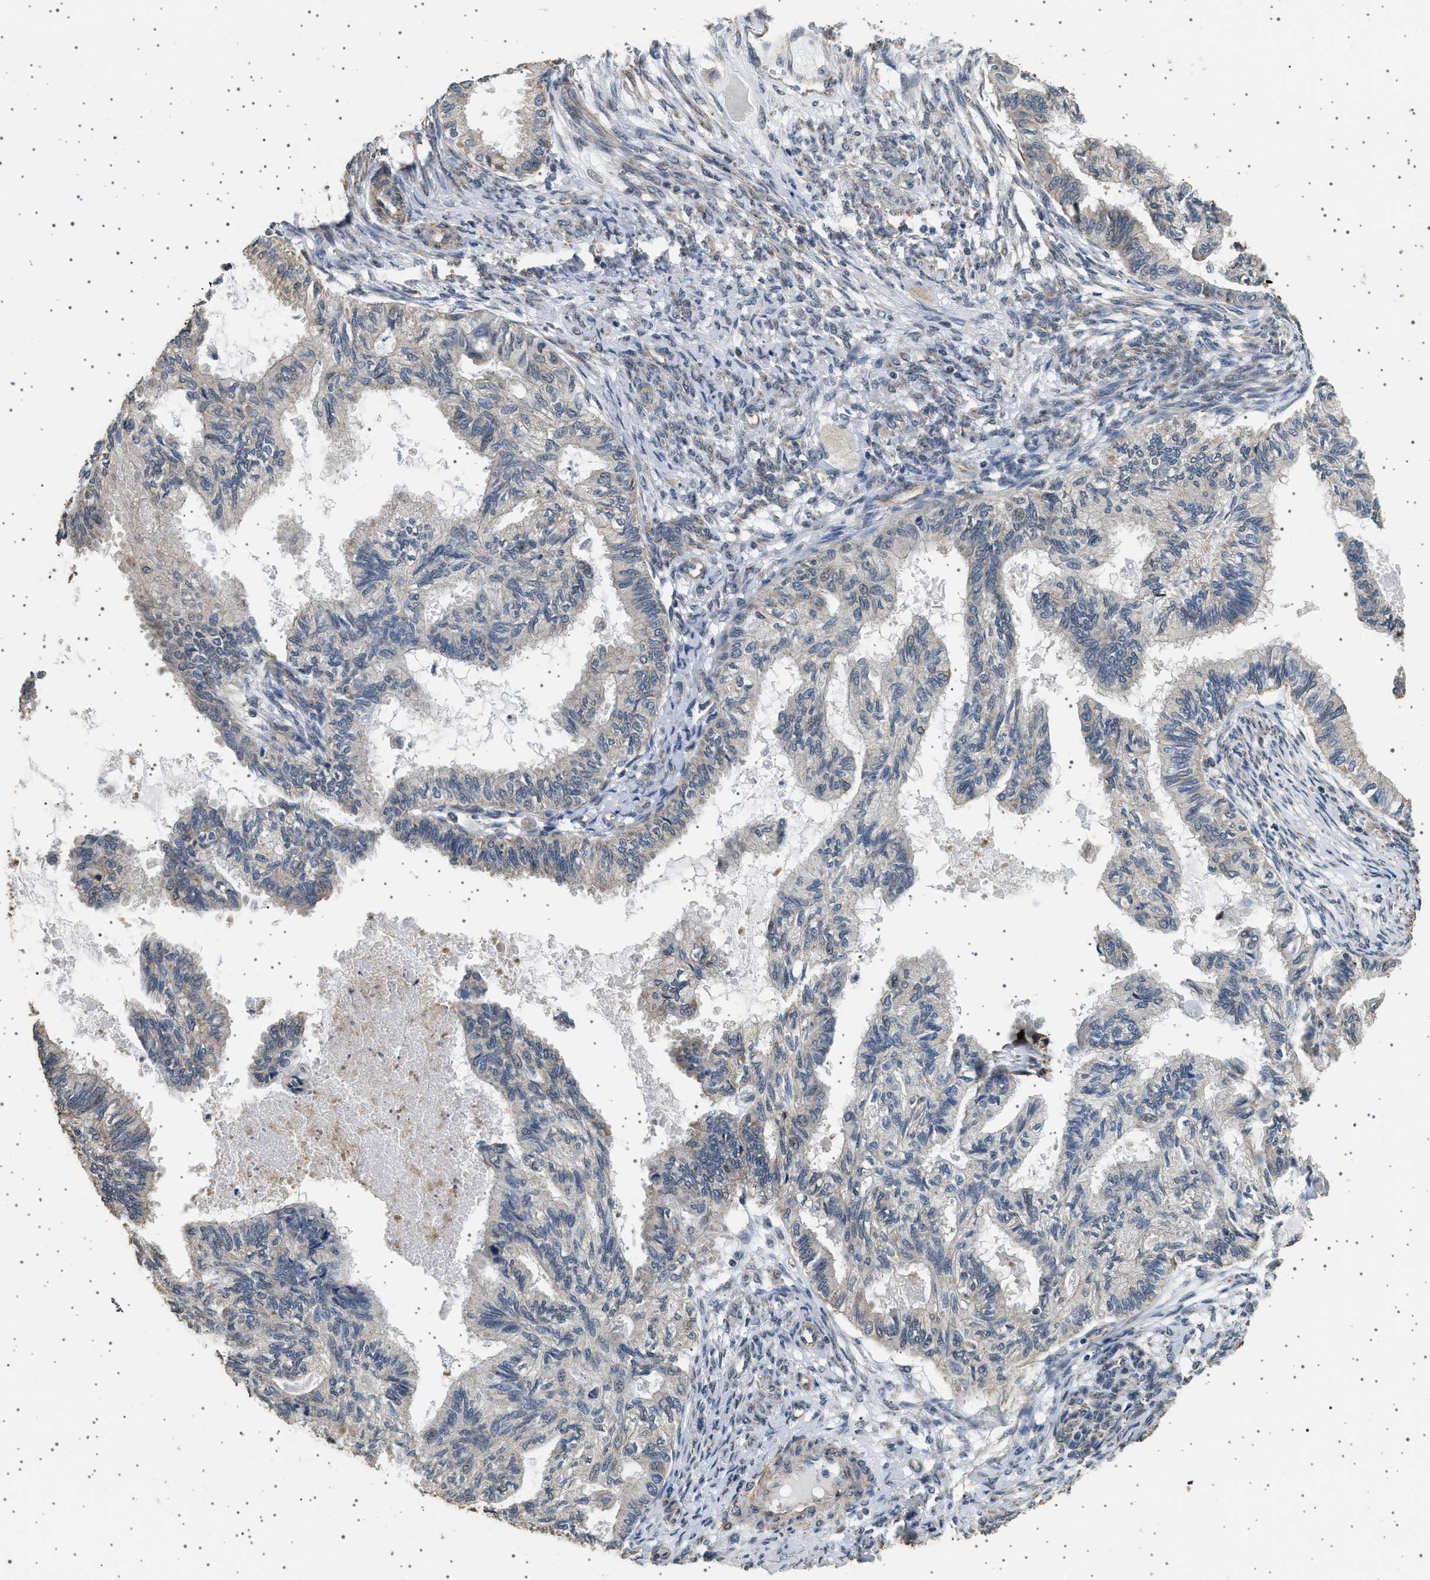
{"staining": {"intensity": "weak", "quantity": "25%-75%", "location": "cytoplasmic/membranous"}, "tissue": "cervical cancer", "cell_type": "Tumor cells", "image_type": "cancer", "snomed": [{"axis": "morphology", "description": "Normal tissue, NOS"}, {"axis": "morphology", "description": "Adenocarcinoma, NOS"}, {"axis": "topography", "description": "Cervix"}, {"axis": "topography", "description": "Endometrium"}], "caption": "A high-resolution image shows immunohistochemistry staining of cervical cancer, which shows weak cytoplasmic/membranous expression in about 25%-75% of tumor cells. (Brightfield microscopy of DAB IHC at high magnification).", "gene": "KCNA4", "patient": {"sex": "female", "age": 86}}